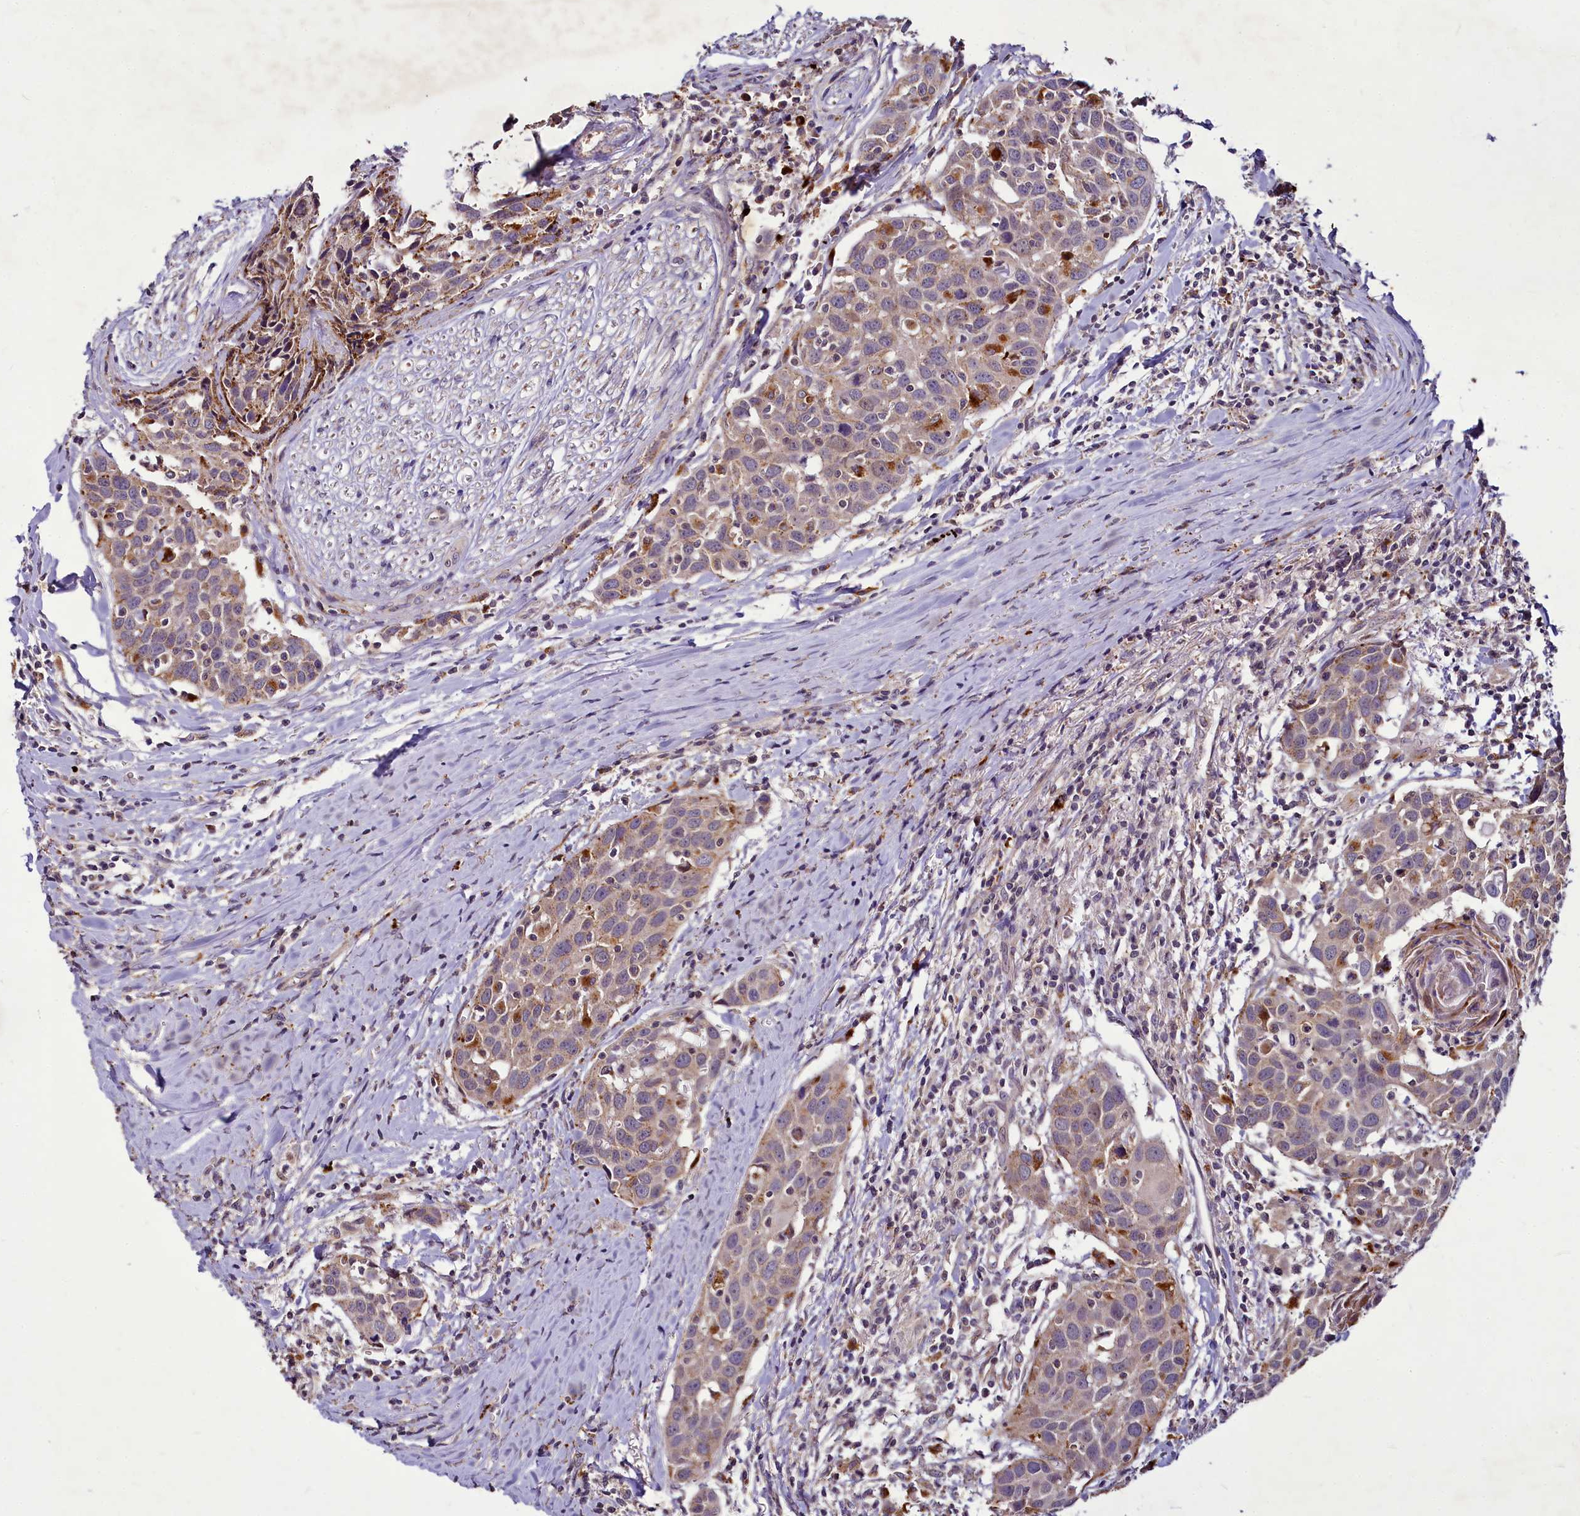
{"staining": {"intensity": "weak", "quantity": ">75%", "location": "cytoplasmic/membranous"}, "tissue": "head and neck cancer", "cell_type": "Tumor cells", "image_type": "cancer", "snomed": [{"axis": "morphology", "description": "Squamous cell carcinoma, NOS"}, {"axis": "topography", "description": "Oral tissue"}, {"axis": "topography", "description": "Head-Neck"}], "caption": "Immunohistochemistry (IHC) histopathology image of squamous cell carcinoma (head and neck) stained for a protein (brown), which reveals low levels of weak cytoplasmic/membranous positivity in approximately >75% of tumor cells.", "gene": "C11orf86", "patient": {"sex": "female", "age": 50}}